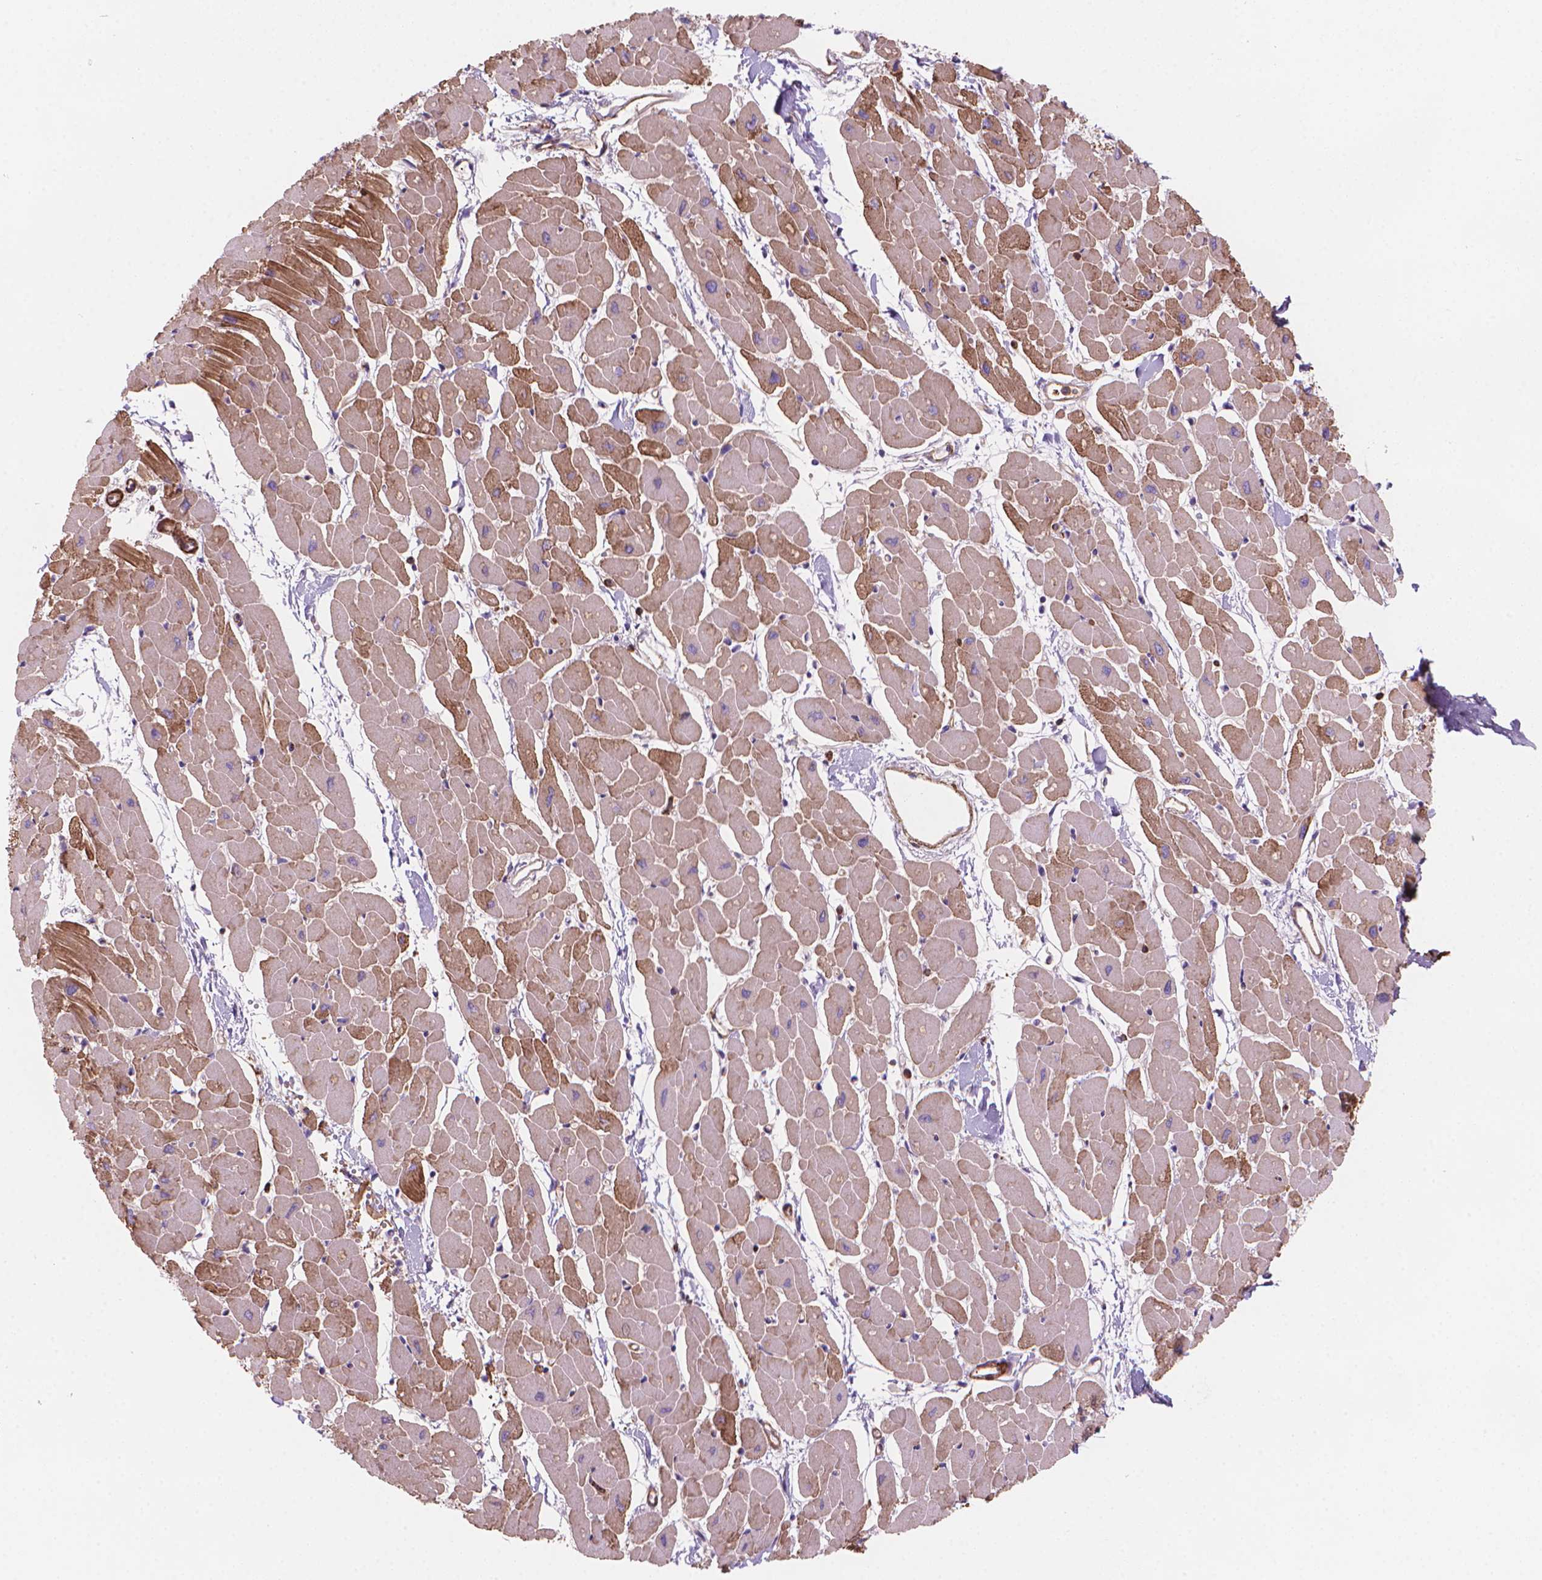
{"staining": {"intensity": "moderate", "quantity": ">75%", "location": "cytoplasmic/membranous"}, "tissue": "heart muscle", "cell_type": "Cardiomyocytes", "image_type": "normal", "snomed": [{"axis": "morphology", "description": "Normal tissue, NOS"}, {"axis": "topography", "description": "Heart"}], "caption": "Cardiomyocytes exhibit medium levels of moderate cytoplasmic/membranous expression in approximately >75% of cells in normal heart muscle.", "gene": "PATJ", "patient": {"sex": "male", "age": 57}}